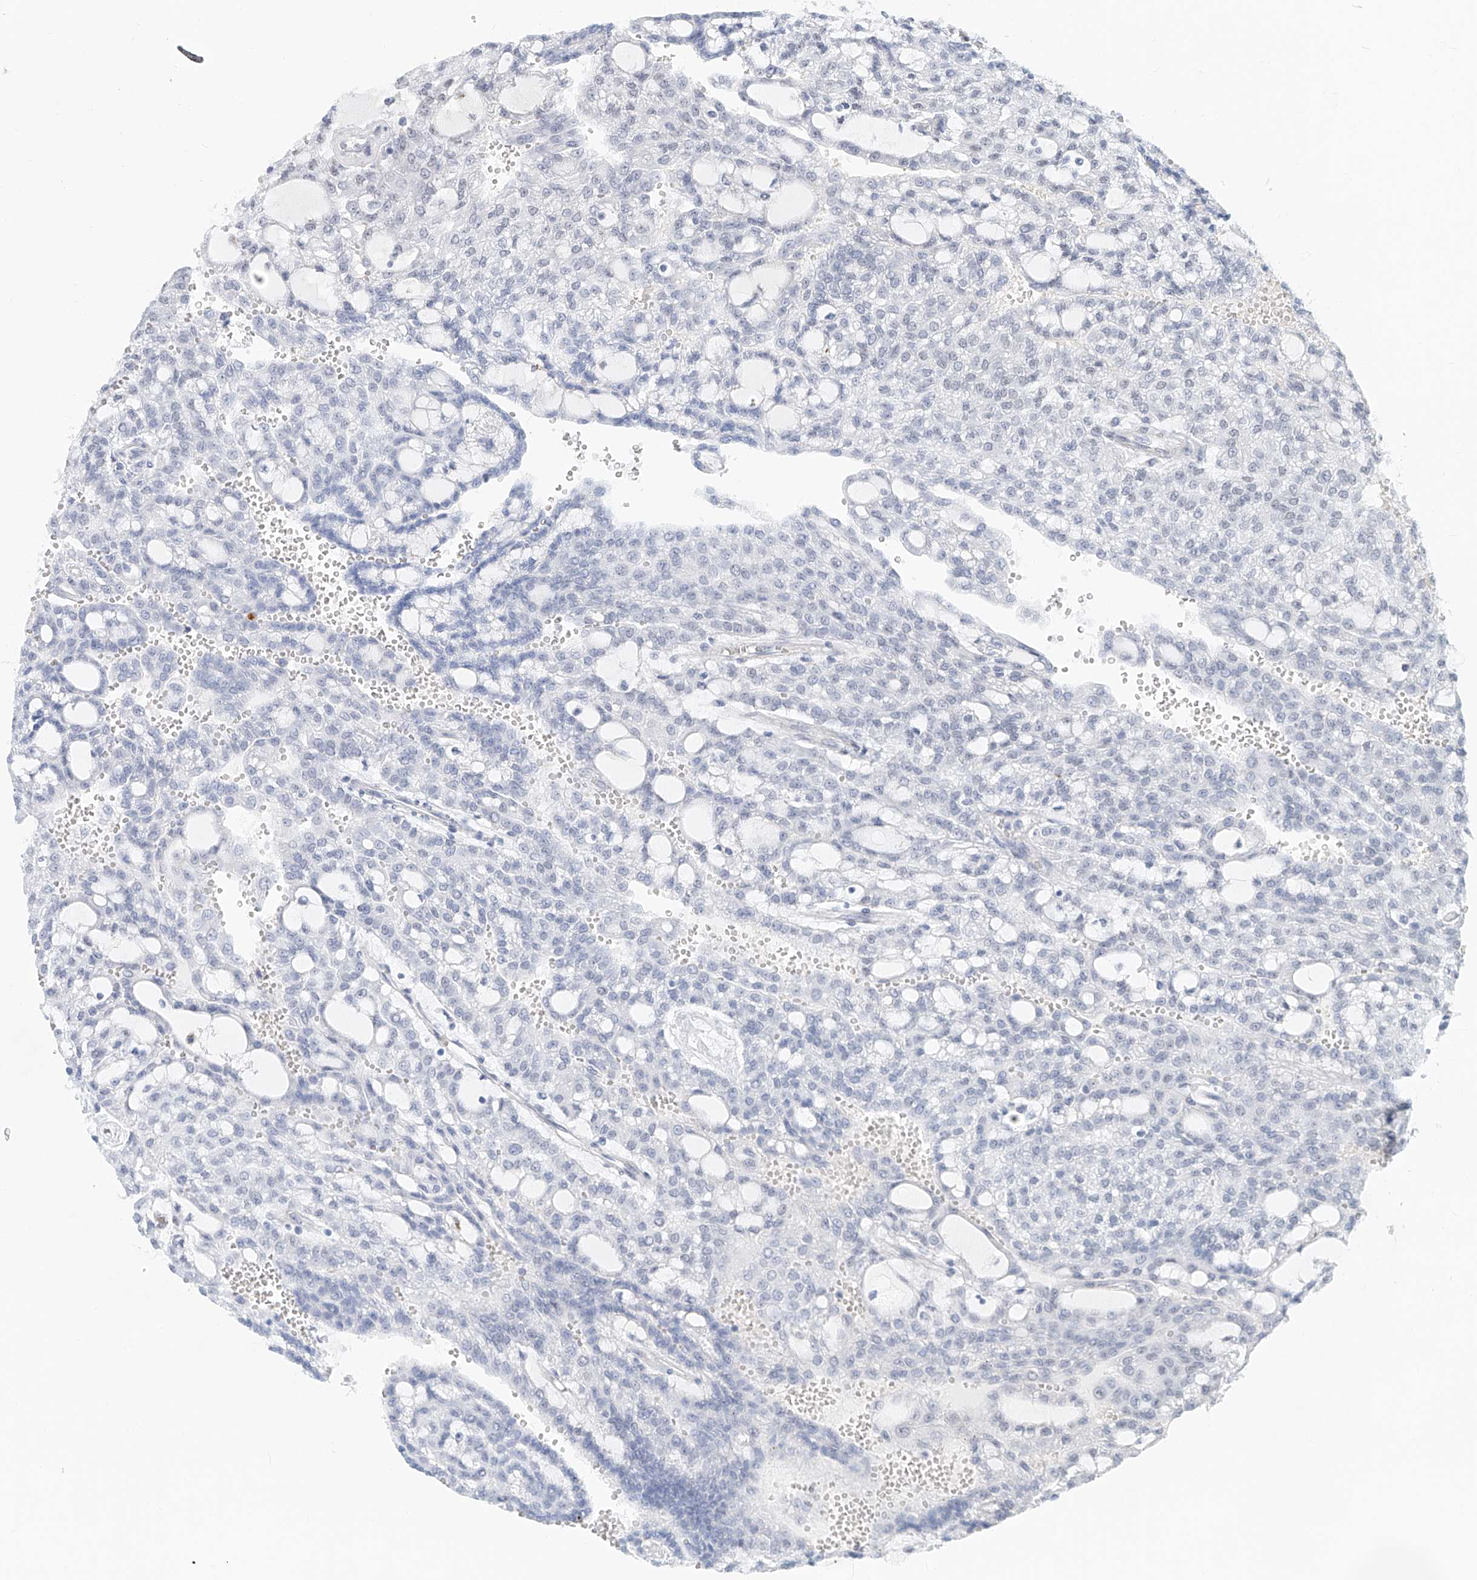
{"staining": {"intensity": "negative", "quantity": "none", "location": "none"}, "tissue": "renal cancer", "cell_type": "Tumor cells", "image_type": "cancer", "snomed": [{"axis": "morphology", "description": "Adenocarcinoma, NOS"}, {"axis": "topography", "description": "Kidney"}], "caption": "An image of human renal cancer is negative for staining in tumor cells.", "gene": "SASH1", "patient": {"sex": "male", "age": 63}}